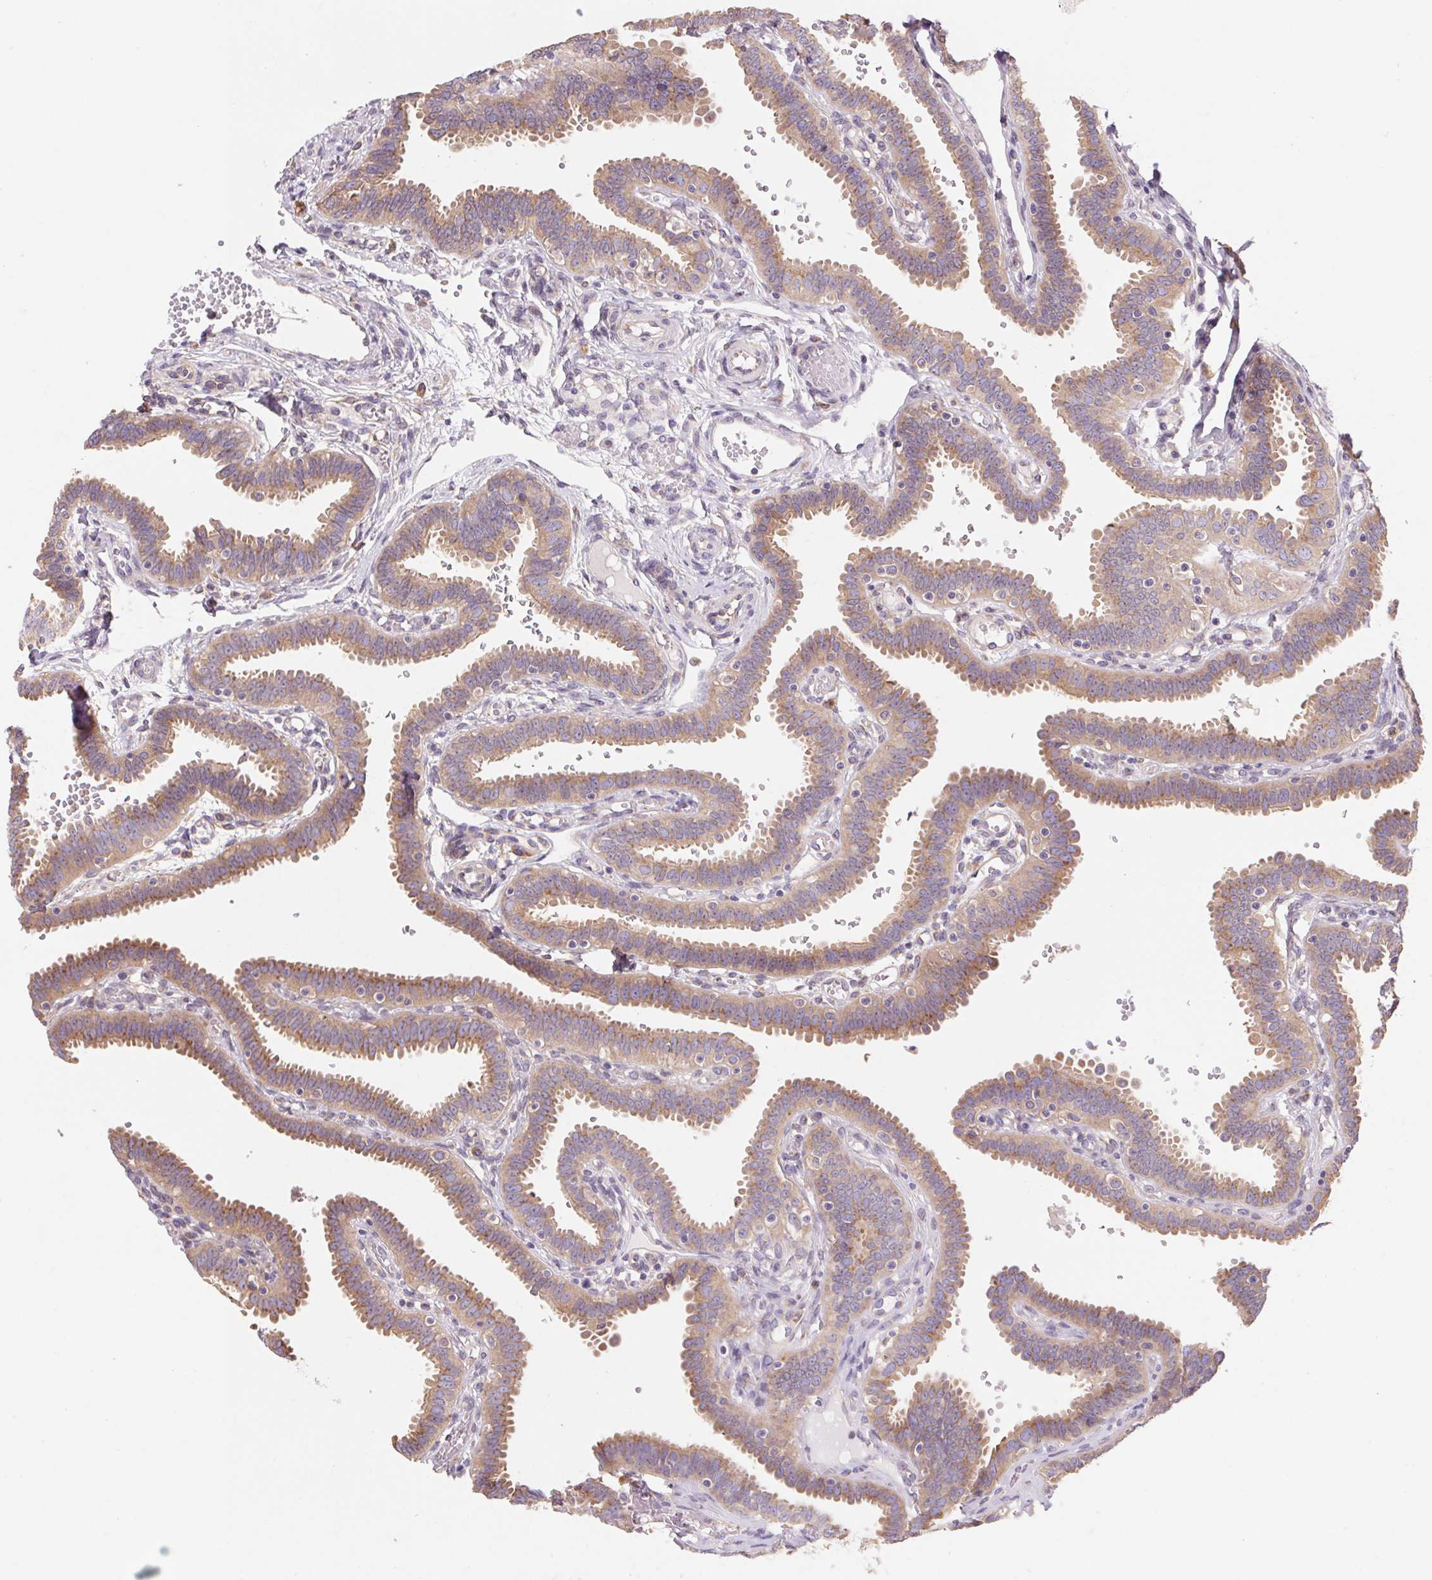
{"staining": {"intensity": "moderate", "quantity": ">75%", "location": "cytoplasmic/membranous"}, "tissue": "fallopian tube", "cell_type": "Glandular cells", "image_type": "normal", "snomed": [{"axis": "morphology", "description": "Normal tissue, NOS"}, {"axis": "topography", "description": "Fallopian tube"}], "caption": "An IHC image of benign tissue is shown. Protein staining in brown labels moderate cytoplasmic/membranous positivity in fallopian tube within glandular cells.", "gene": "RAB1A", "patient": {"sex": "female", "age": 37}}